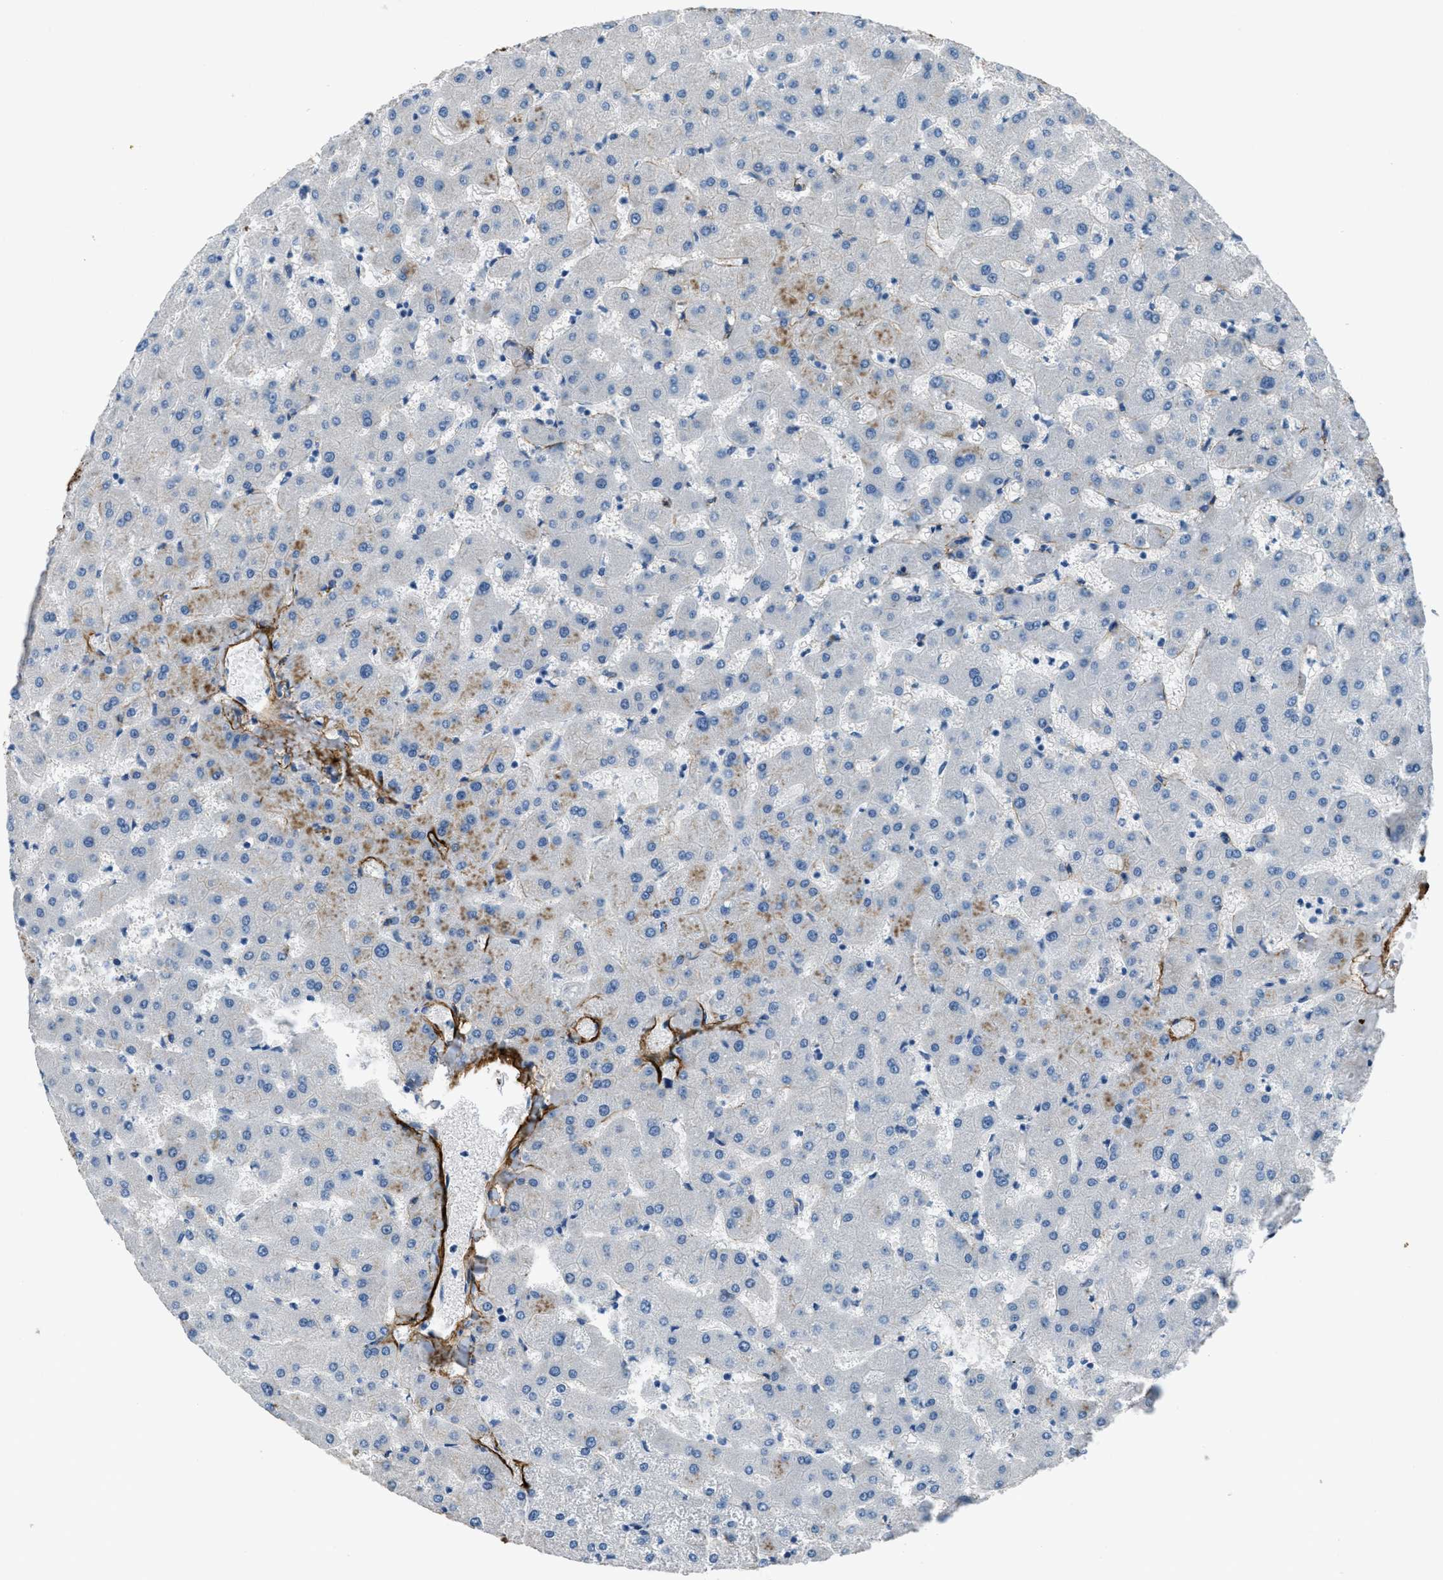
{"staining": {"intensity": "negative", "quantity": "none", "location": "none"}, "tissue": "liver", "cell_type": "Cholangiocytes", "image_type": "normal", "snomed": [{"axis": "morphology", "description": "Normal tissue, NOS"}, {"axis": "topography", "description": "Liver"}], "caption": "The IHC photomicrograph has no significant positivity in cholangiocytes of liver.", "gene": "FBN1", "patient": {"sex": "female", "age": 63}}